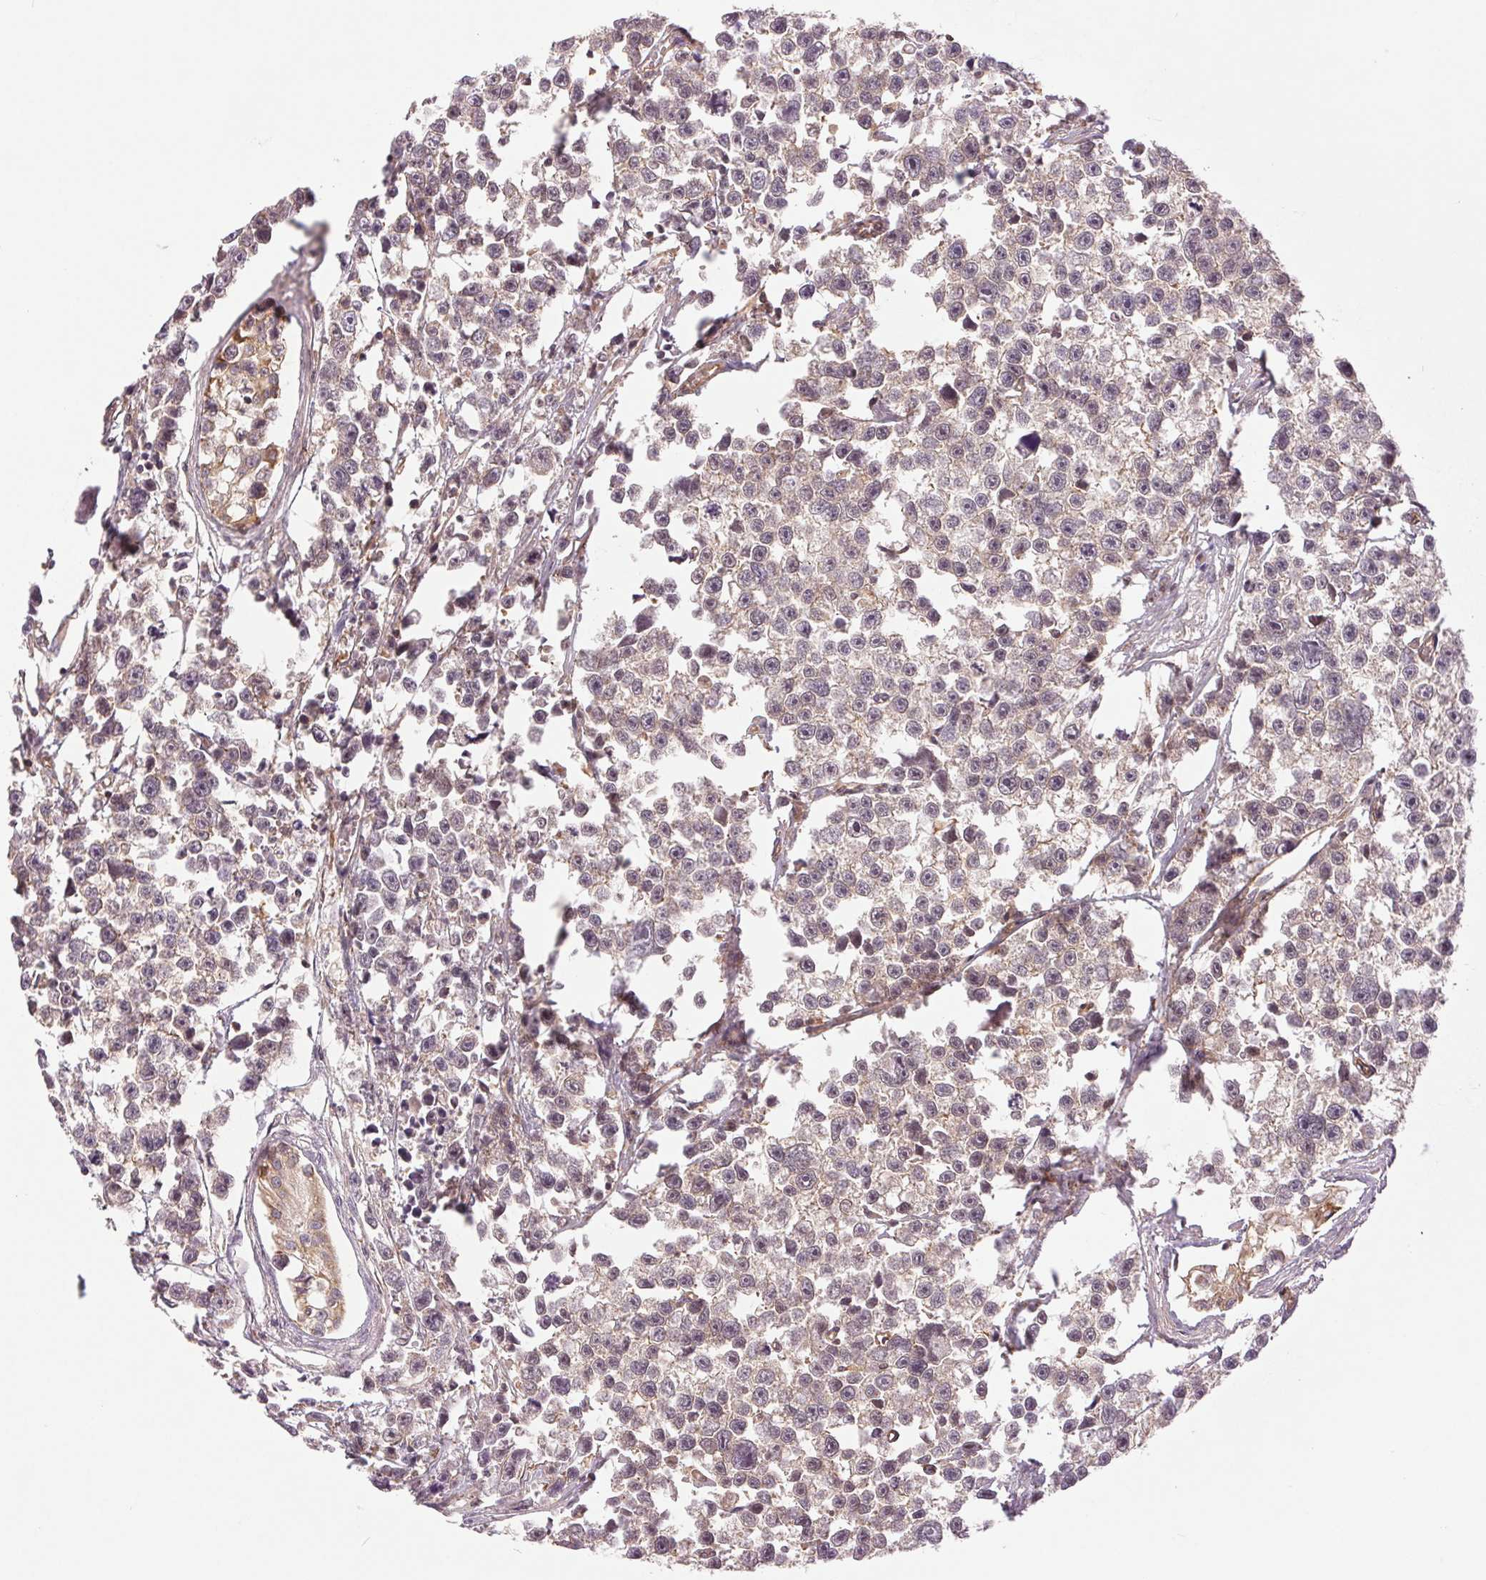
{"staining": {"intensity": "weak", "quantity": ">75%", "location": "cytoplasmic/membranous"}, "tissue": "testis cancer", "cell_type": "Tumor cells", "image_type": "cancer", "snomed": [{"axis": "morphology", "description": "Seminoma, NOS"}, {"axis": "topography", "description": "Testis"}], "caption": "This histopathology image displays immunohistochemistry staining of human testis seminoma, with low weak cytoplasmic/membranous expression in approximately >75% of tumor cells.", "gene": "STARD7", "patient": {"sex": "male", "age": 26}}